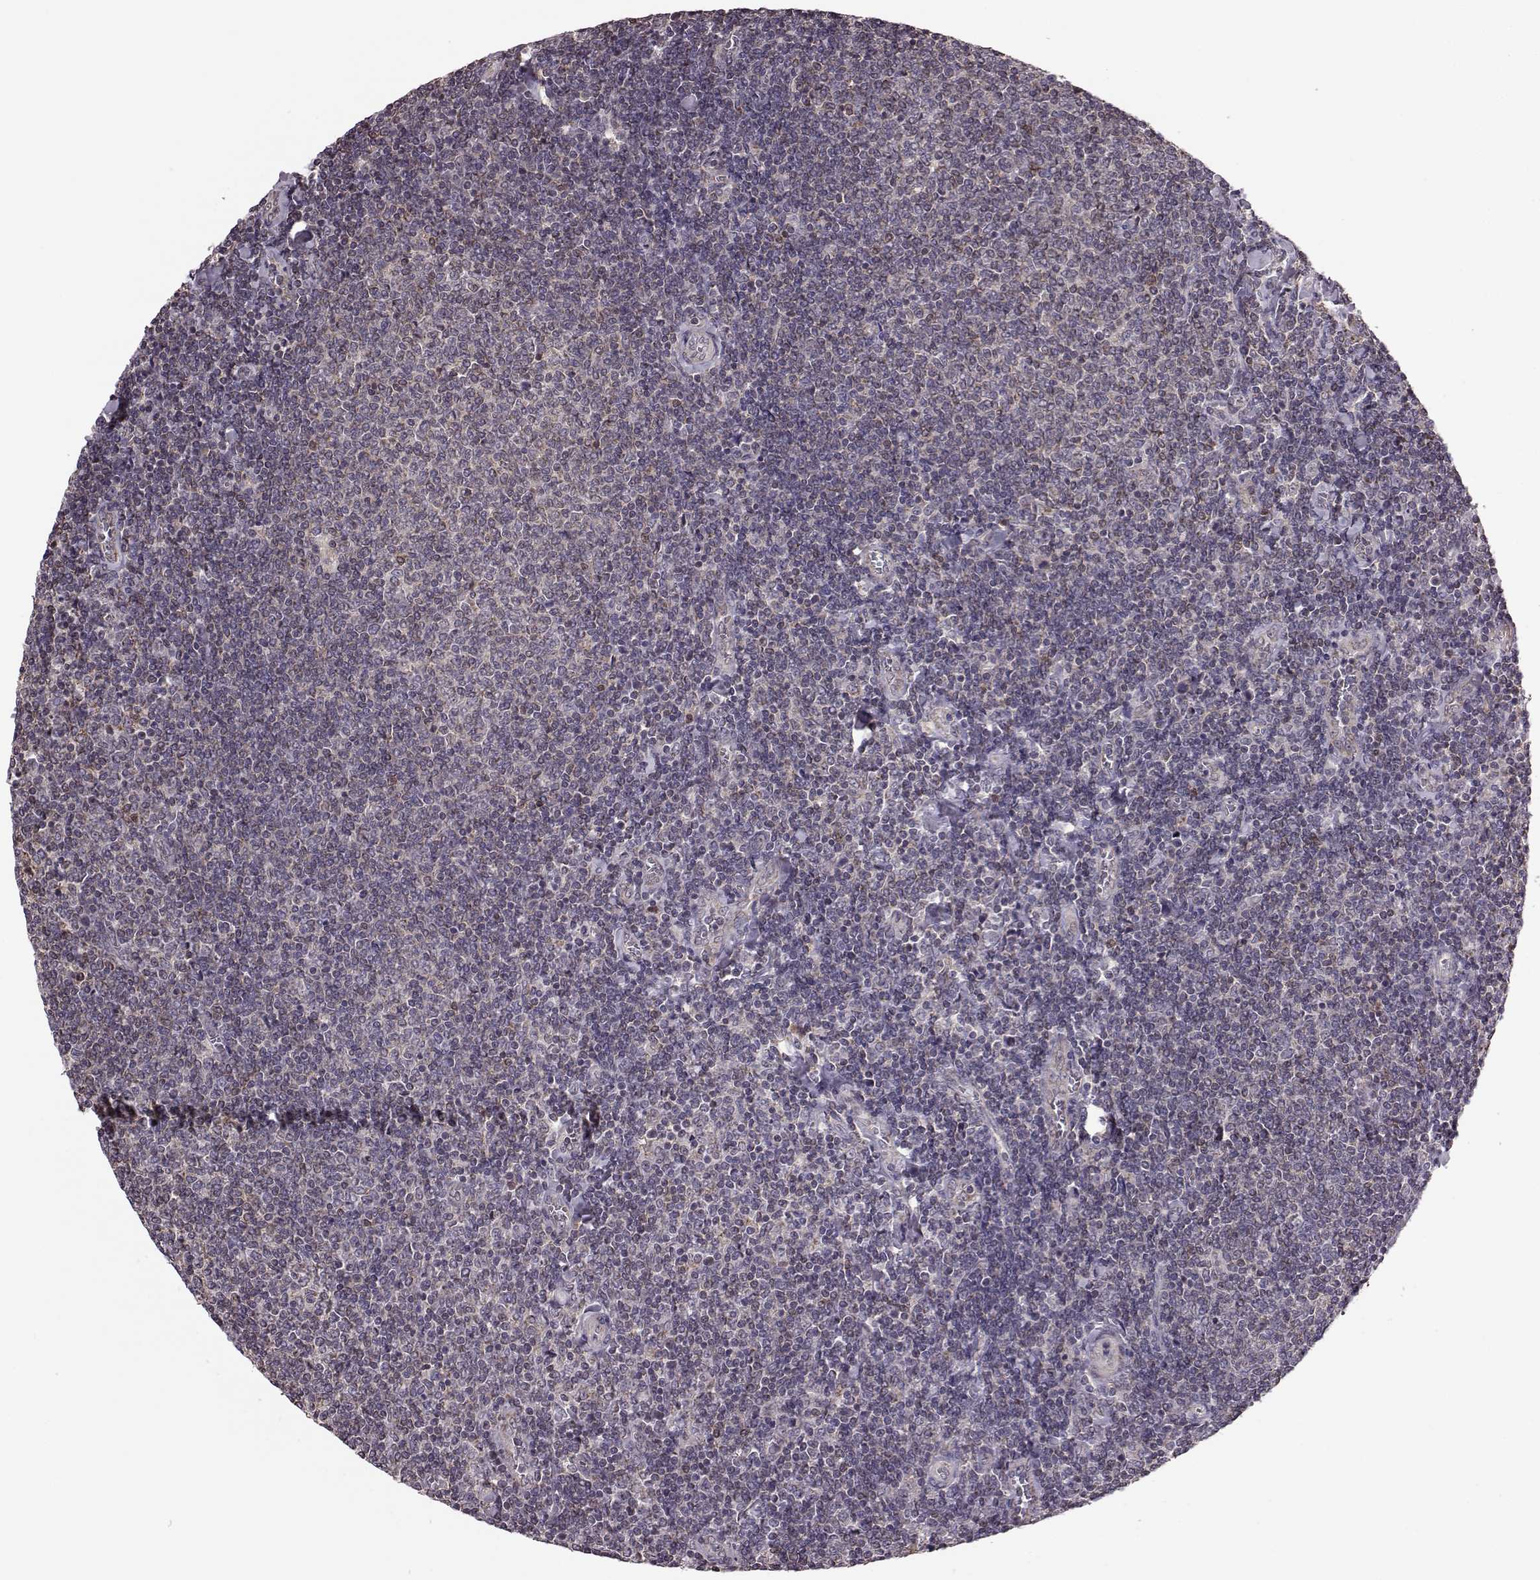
{"staining": {"intensity": "negative", "quantity": "none", "location": "none"}, "tissue": "lymphoma", "cell_type": "Tumor cells", "image_type": "cancer", "snomed": [{"axis": "morphology", "description": "Malignant lymphoma, non-Hodgkin's type, Low grade"}, {"axis": "topography", "description": "Lymph node"}], "caption": "Immunohistochemistry micrograph of neoplastic tissue: low-grade malignant lymphoma, non-Hodgkin's type stained with DAB (3,3'-diaminobenzidine) displays no significant protein expression in tumor cells. (Stains: DAB (3,3'-diaminobenzidine) immunohistochemistry with hematoxylin counter stain, Microscopy: brightfield microscopy at high magnification).", "gene": "PUDP", "patient": {"sex": "male", "age": 52}}